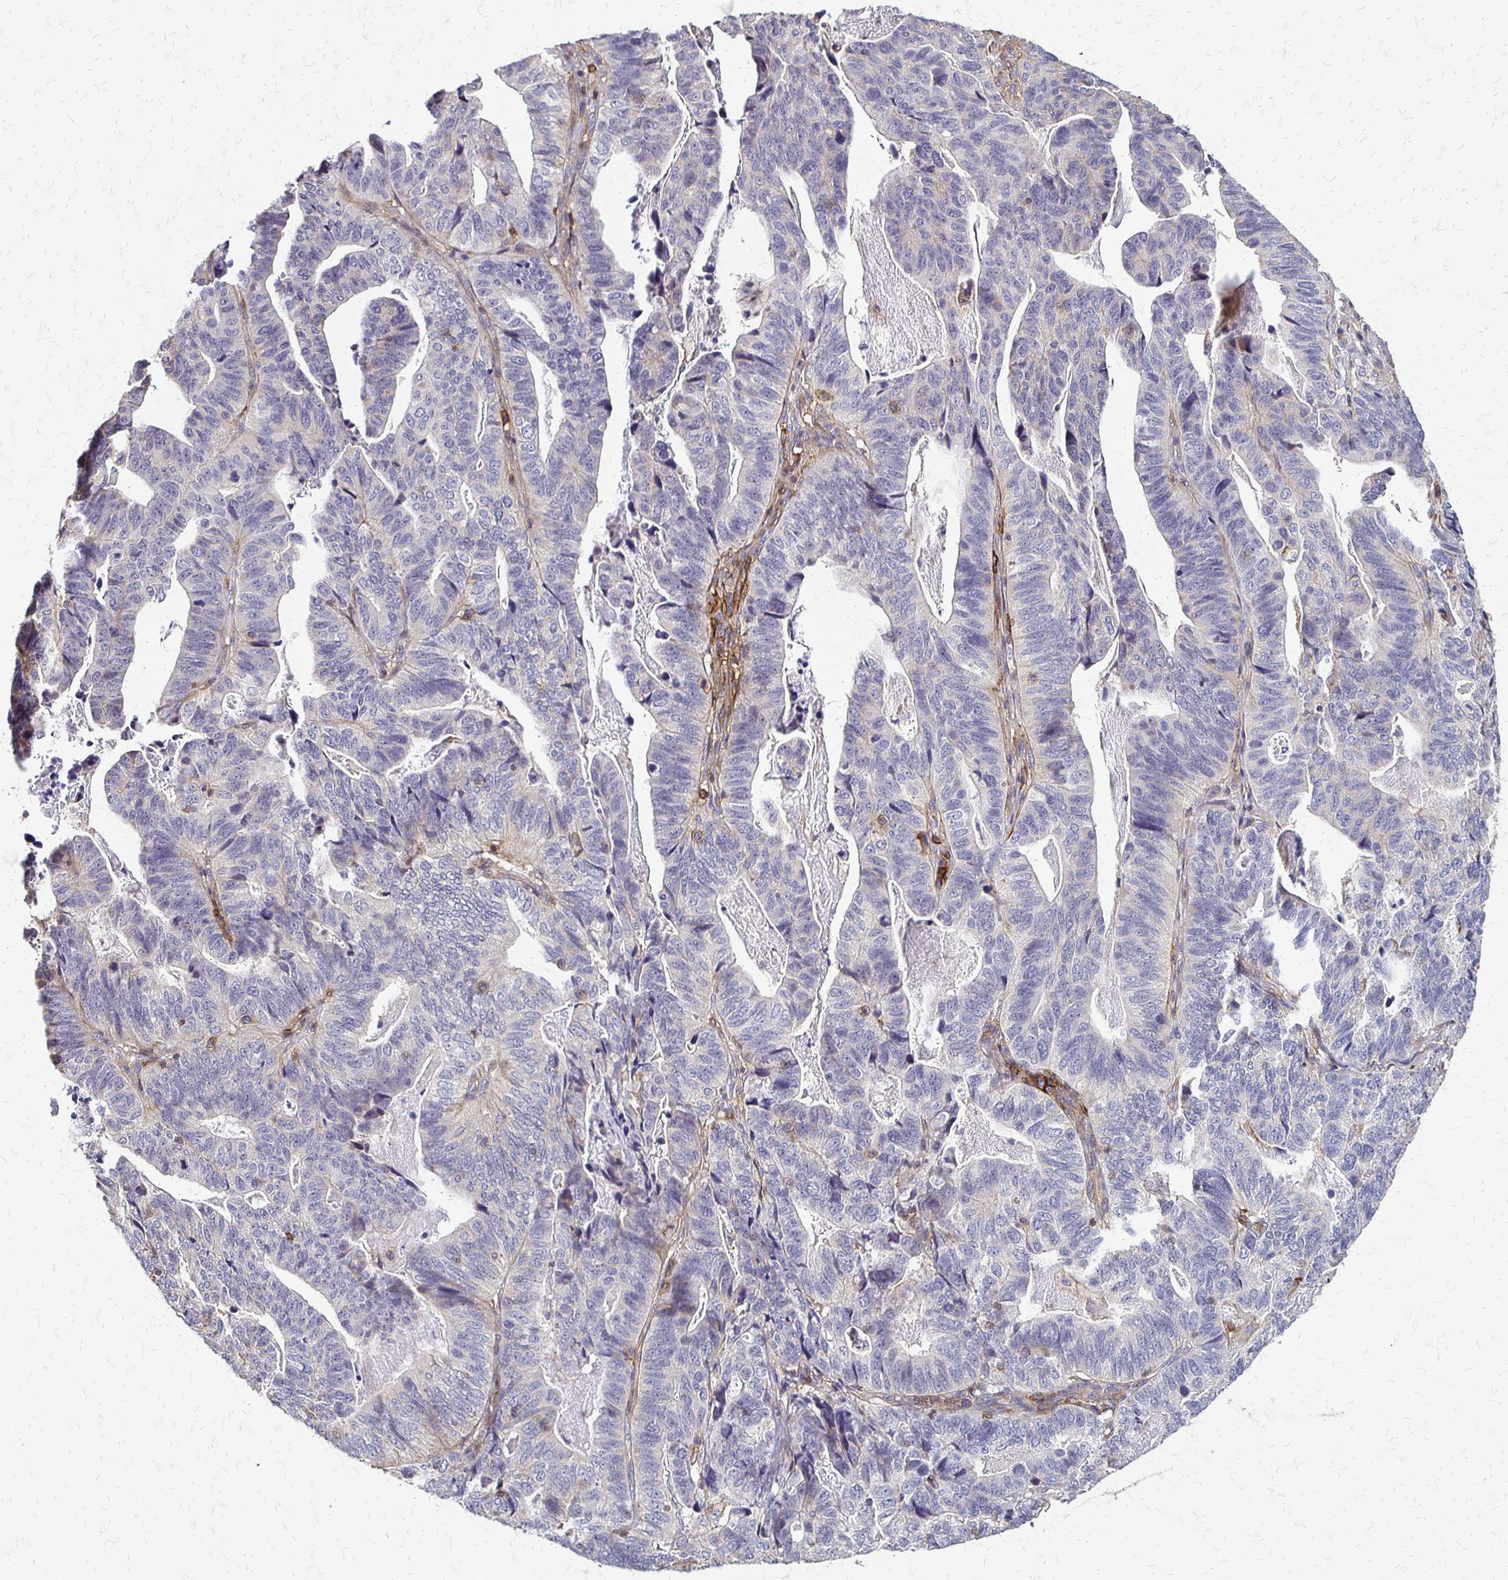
{"staining": {"intensity": "negative", "quantity": "none", "location": "none"}, "tissue": "stomach cancer", "cell_type": "Tumor cells", "image_type": "cancer", "snomed": [{"axis": "morphology", "description": "Adenocarcinoma, NOS"}, {"axis": "topography", "description": "Stomach, upper"}], "caption": "High magnification brightfield microscopy of stomach adenocarcinoma stained with DAB (brown) and counterstained with hematoxylin (blue): tumor cells show no significant expression.", "gene": "SLC9A9", "patient": {"sex": "female", "age": 67}}